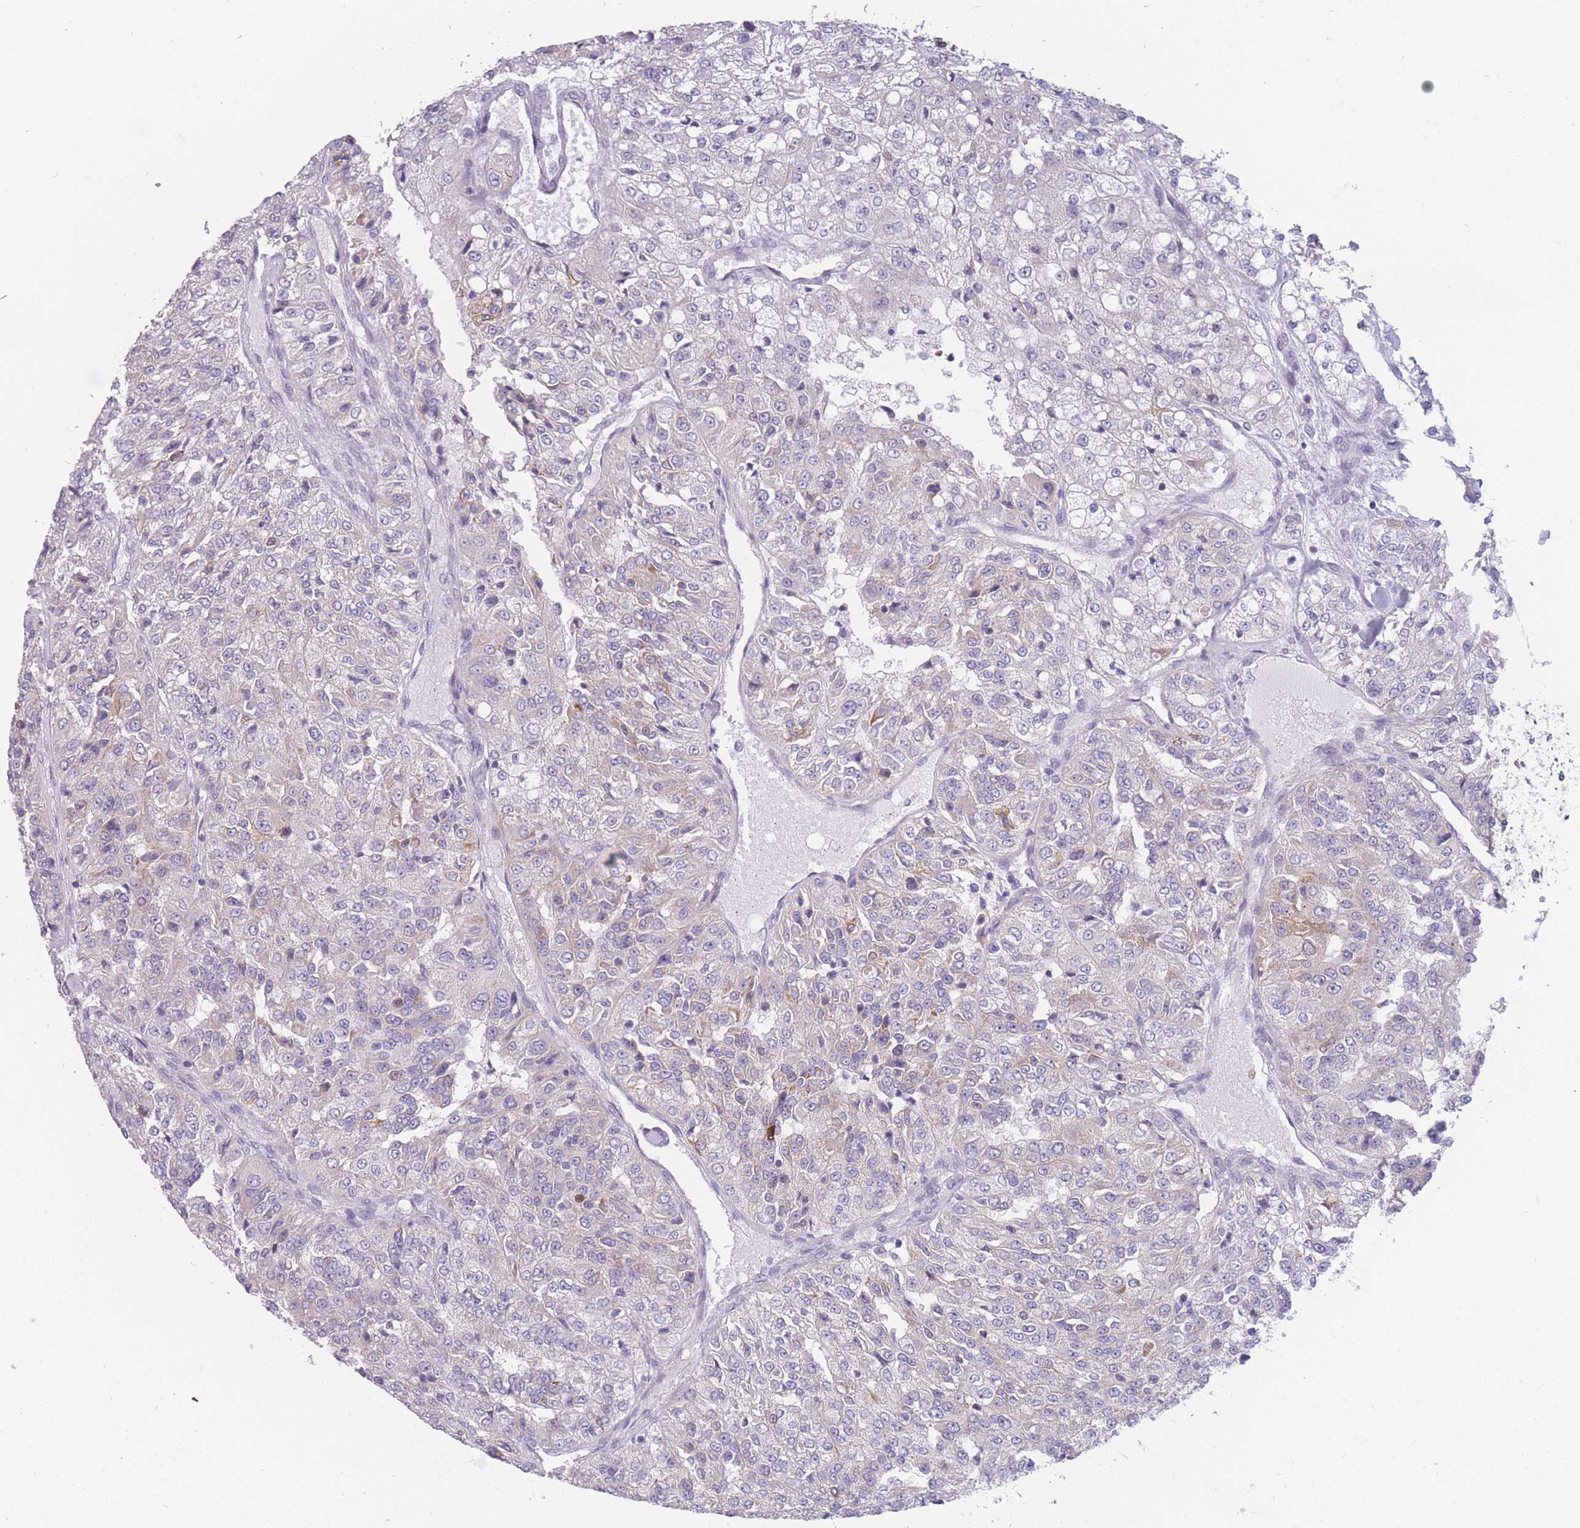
{"staining": {"intensity": "negative", "quantity": "none", "location": "none"}, "tissue": "renal cancer", "cell_type": "Tumor cells", "image_type": "cancer", "snomed": [{"axis": "morphology", "description": "Adenocarcinoma, NOS"}, {"axis": "topography", "description": "Kidney"}], "caption": "Tumor cells are negative for protein expression in human adenocarcinoma (renal).", "gene": "PDE4A", "patient": {"sex": "female", "age": 63}}